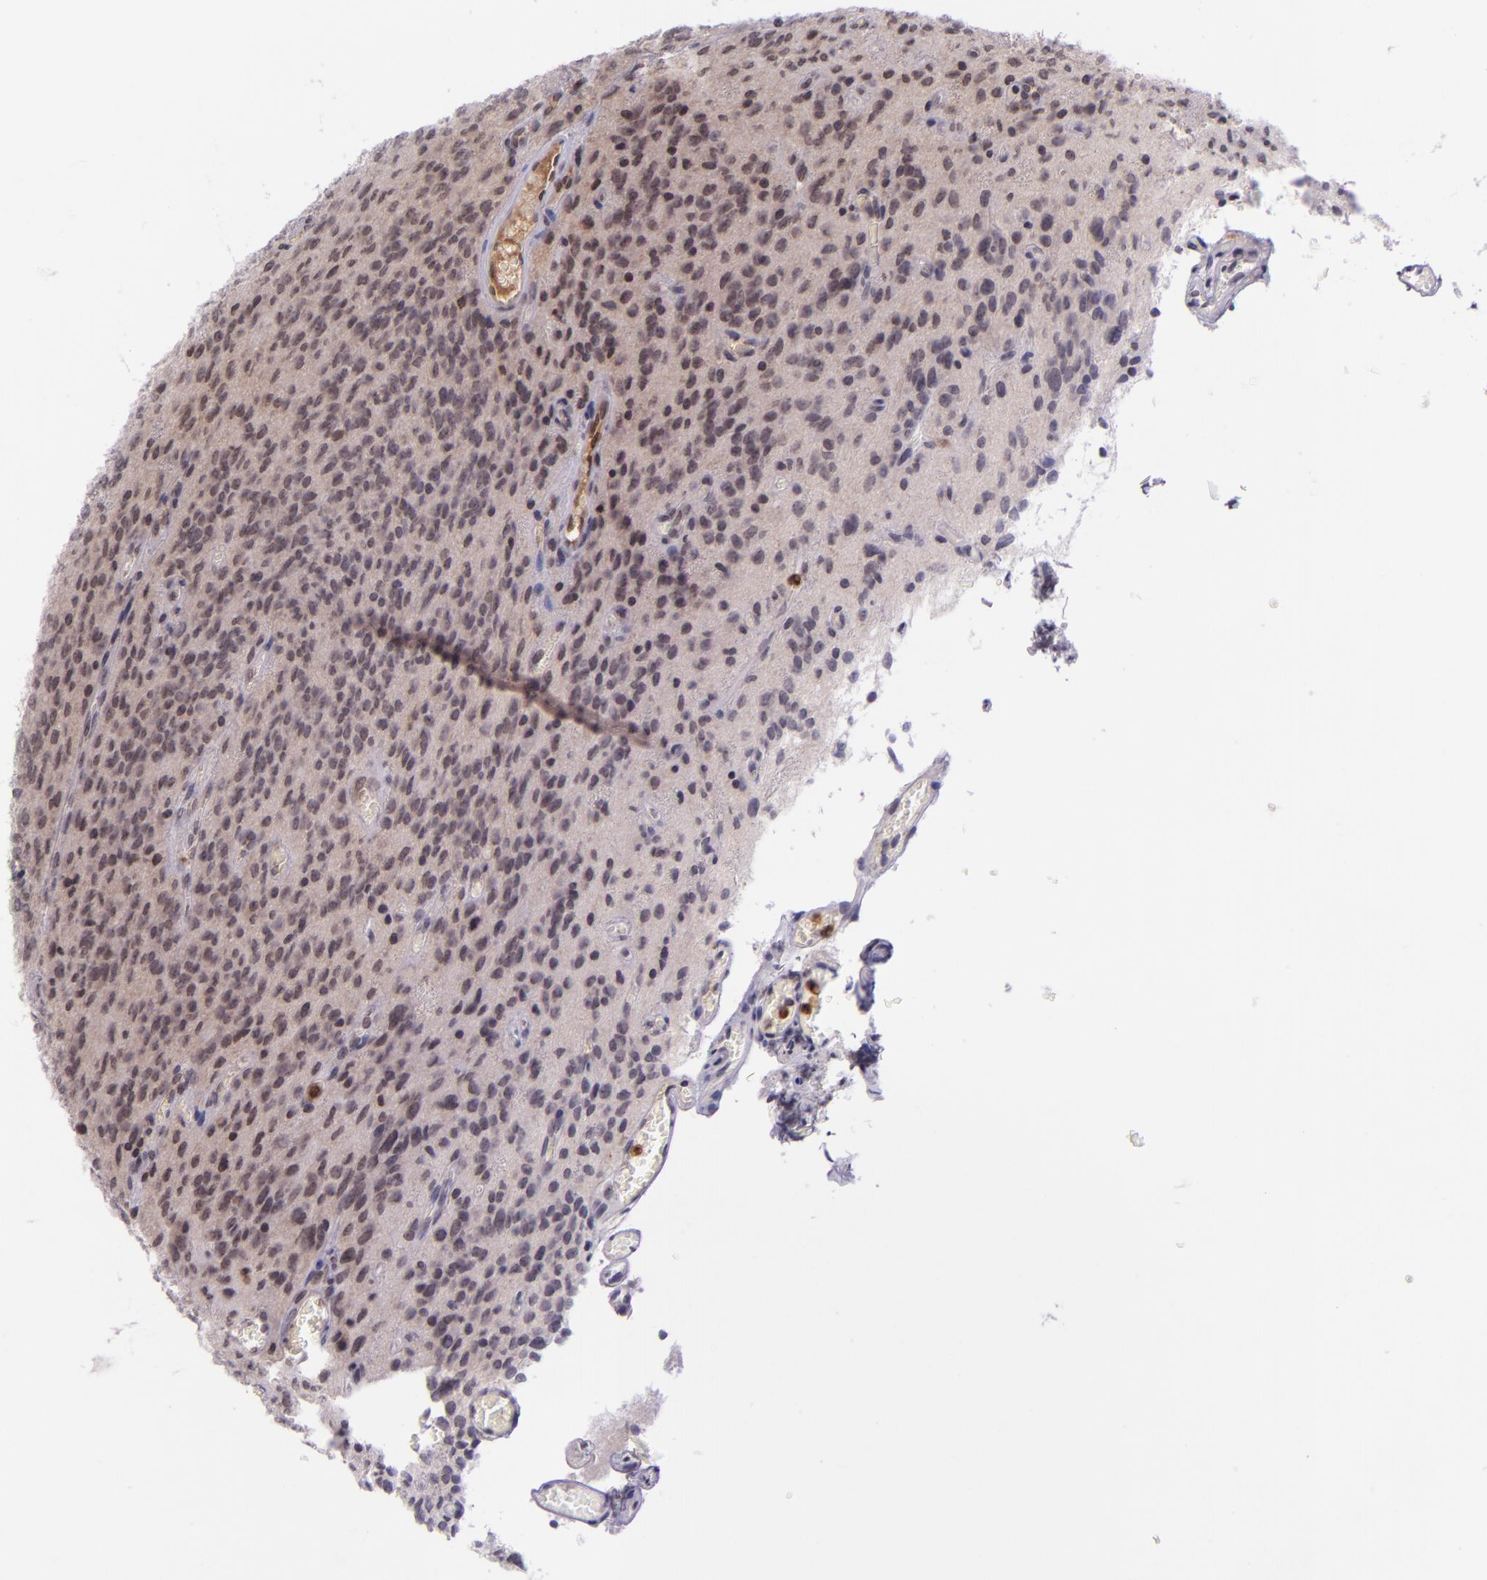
{"staining": {"intensity": "negative", "quantity": "none", "location": "none"}, "tissue": "glioma", "cell_type": "Tumor cells", "image_type": "cancer", "snomed": [{"axis": "morphology", "description": "Glioma, malignant, Low grade"}, {"axis": "topography", "description": "Brain"}], "caption": "DAB (3,3'-diaminobenzidine) immunohistochemical staining of malignant low-grade glioma displays no significant positivity in tumor cells.", "gene": "SELL", "patient": {"sex": "female", "age": 15}}